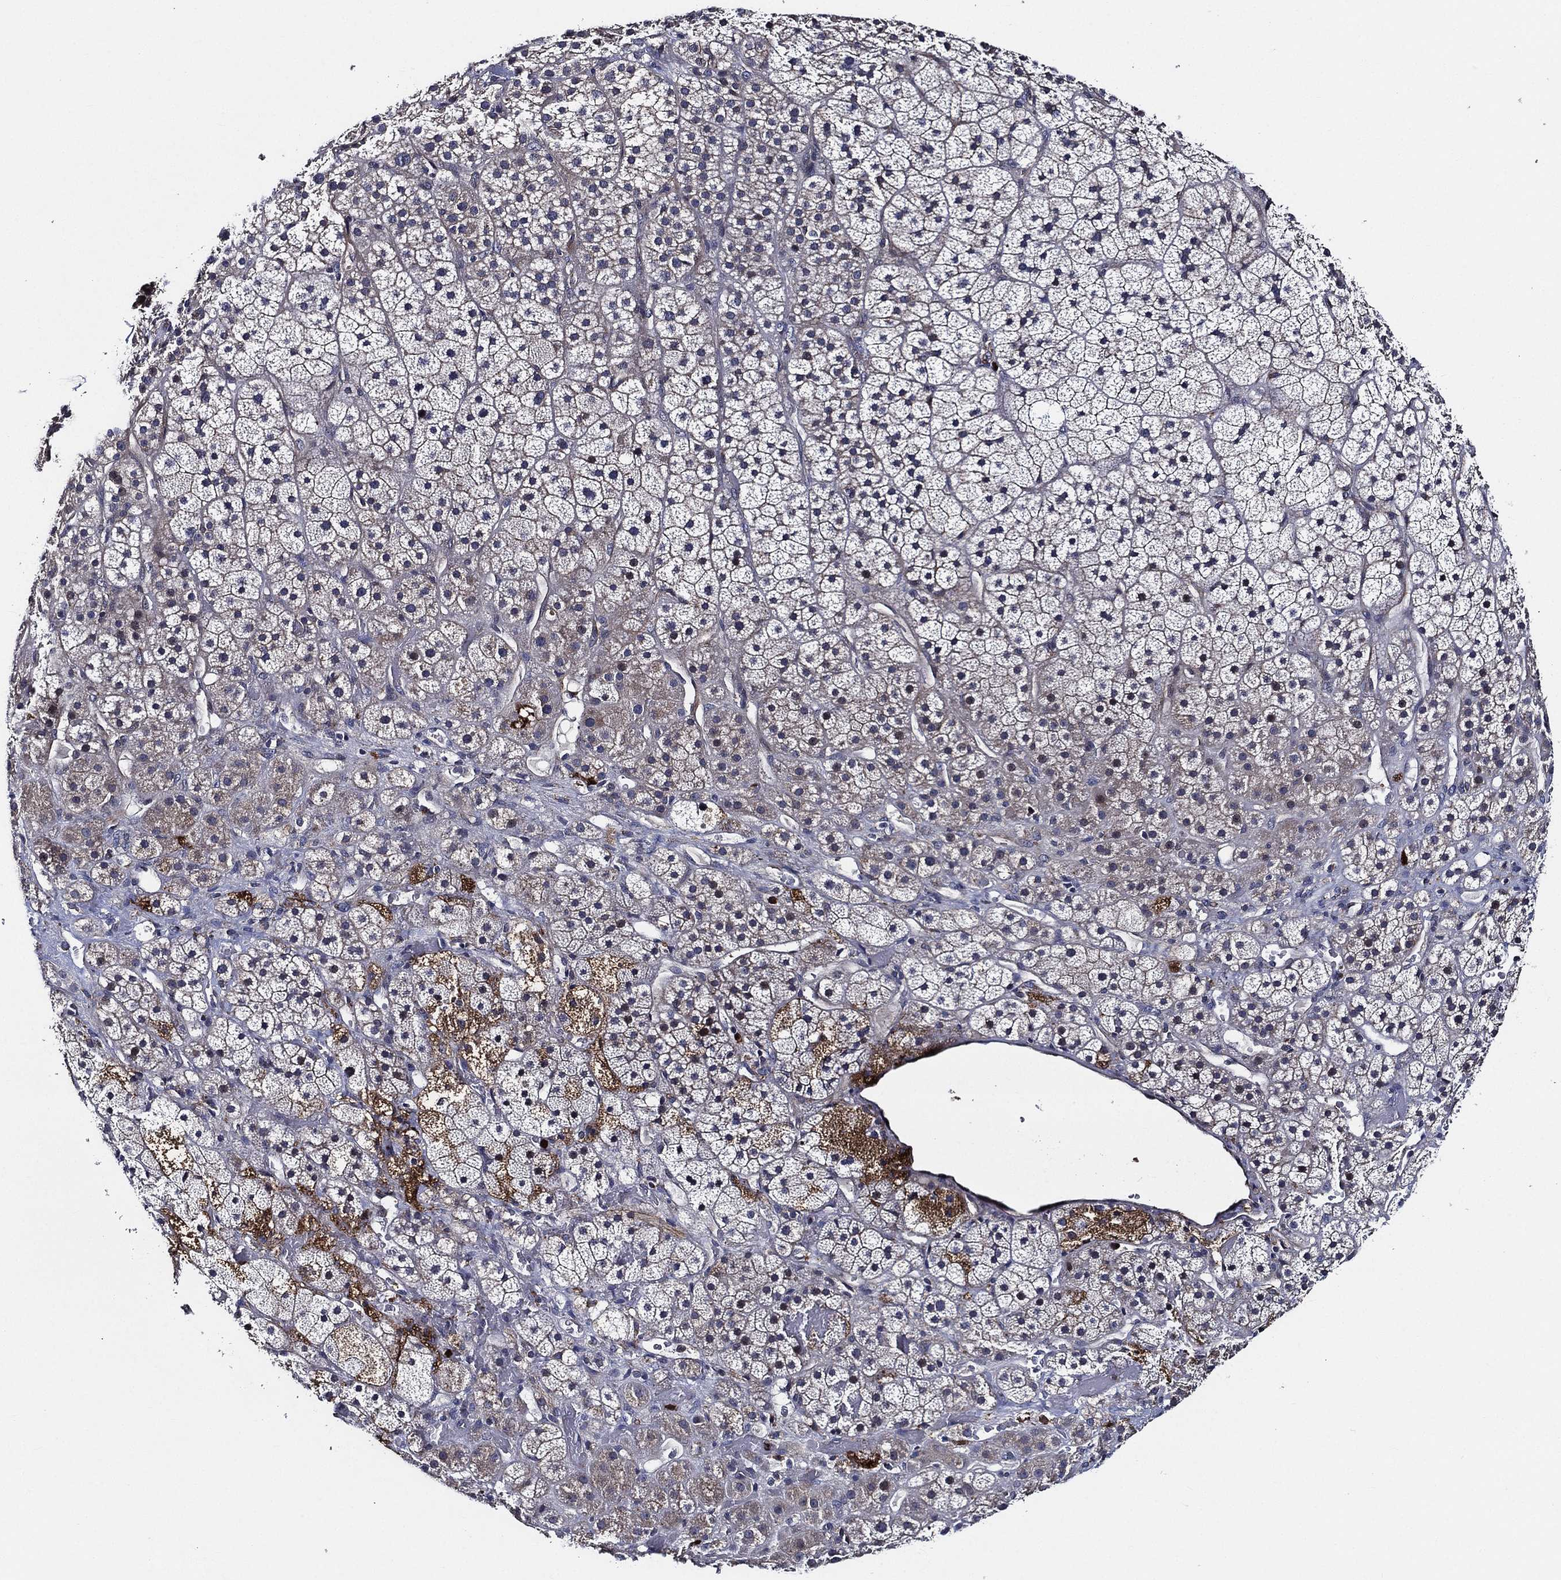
{"staining": {"intensity": "strong", "quantity": "<25%", "location": "cytoplasmic/membranous"}, "tissue": "adrenal gland", "cell_type": "Glandular cells", "image_type": "normal", "snomed": [{"axis": "morphology", "description": "Normal tissue, NOS"}, {"axis": "topography", "description": "Adrenal gland"}], "caption": "Adrenal gland stained with DAB IHC shows medium levels of strong cytoplasmic/membranous staining in approximately <25% of glandular cells. The staining was performed using DAB to visualize the protein expression in brown, while the nuclei were stained in blue with hematoxylin (Magnification: 20x).", "gene": "KIF20B", "patient": {"sex": "male", "age": 57}}